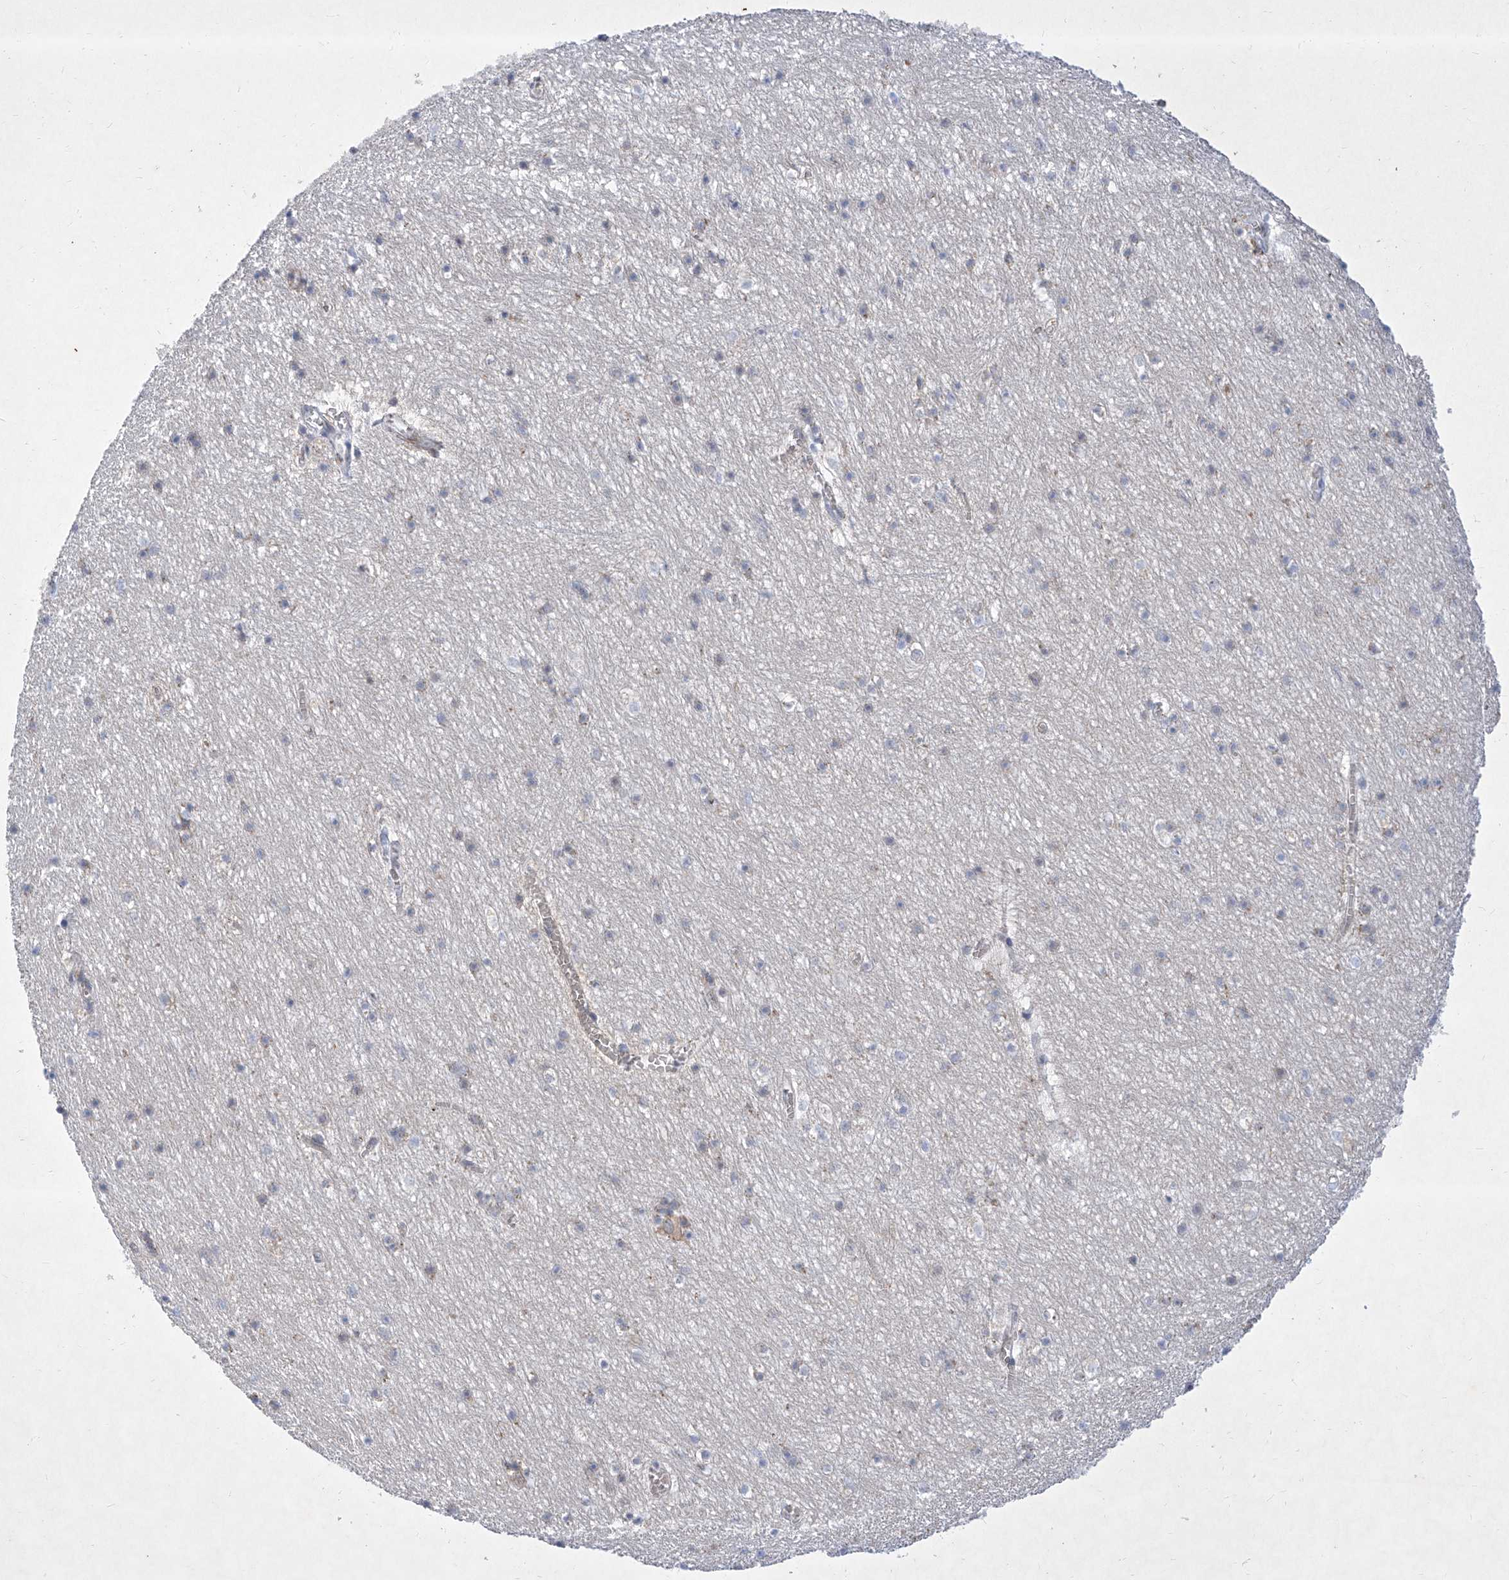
{"staining": {"intensity": "negative", "quantity": "none", "location": "none"}, "tissue": "hippocampus", "cell_type": "Glial cells", "image_type": "normal", "snomed": [{"axis": "morphology", "description": "Normal tissue, NOS"}, {"axis": "topography", "description": "Hippocampus"}], "caption": "Glial cells show no significant protein expression in unremarkable hippocampus.", "gene": "MX2", "patient": {"sex": "female", "age": 64}}